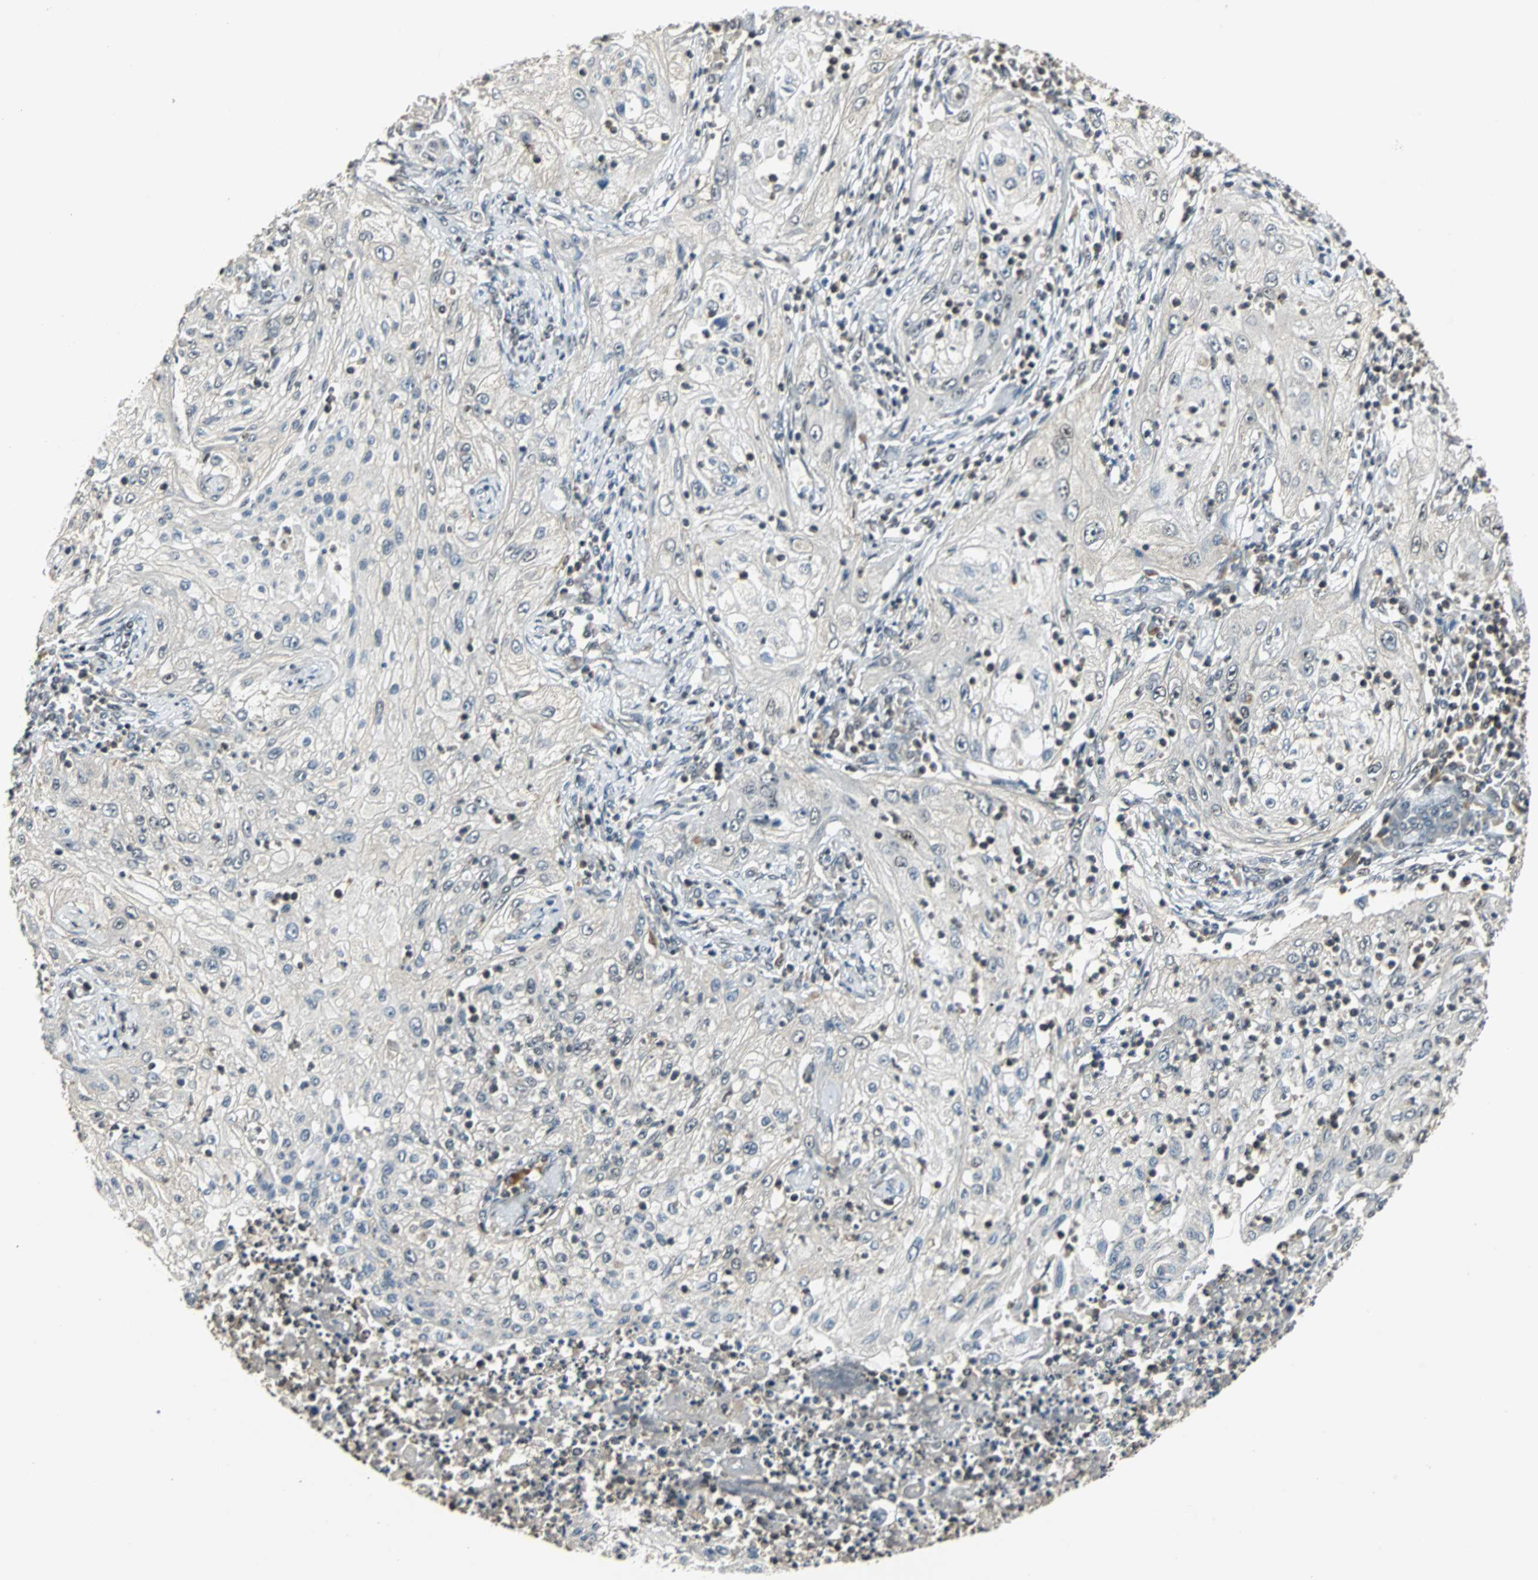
{"staining": {"intensity": "negative", "quantity": "none", "location": "none"}, "tissue": "lung cancer", "cell_type": "Tumor cells", "image_type": "cancer", "snomed": [{"axis": "morphology", "description": "Inflammation, NOS"}, {"axis": "morphology", "description": "Squamous cell carcinoma, NOS"}, {"axis": "topography", "description": "Lymph node"}, {"axis": "topography", "description": "Soft tissue"}, {"axis": "topography", "description": "Lung"}], "caption": "High magnification brightfield microscopy of squamous cell carcinoma (lung) stained with DAB (brown) and counterstained with hematoxylin (blue): tumor cells show no significant positivity.", "gene": "MED4", "patient": {"sex": "male", "age": 66}}